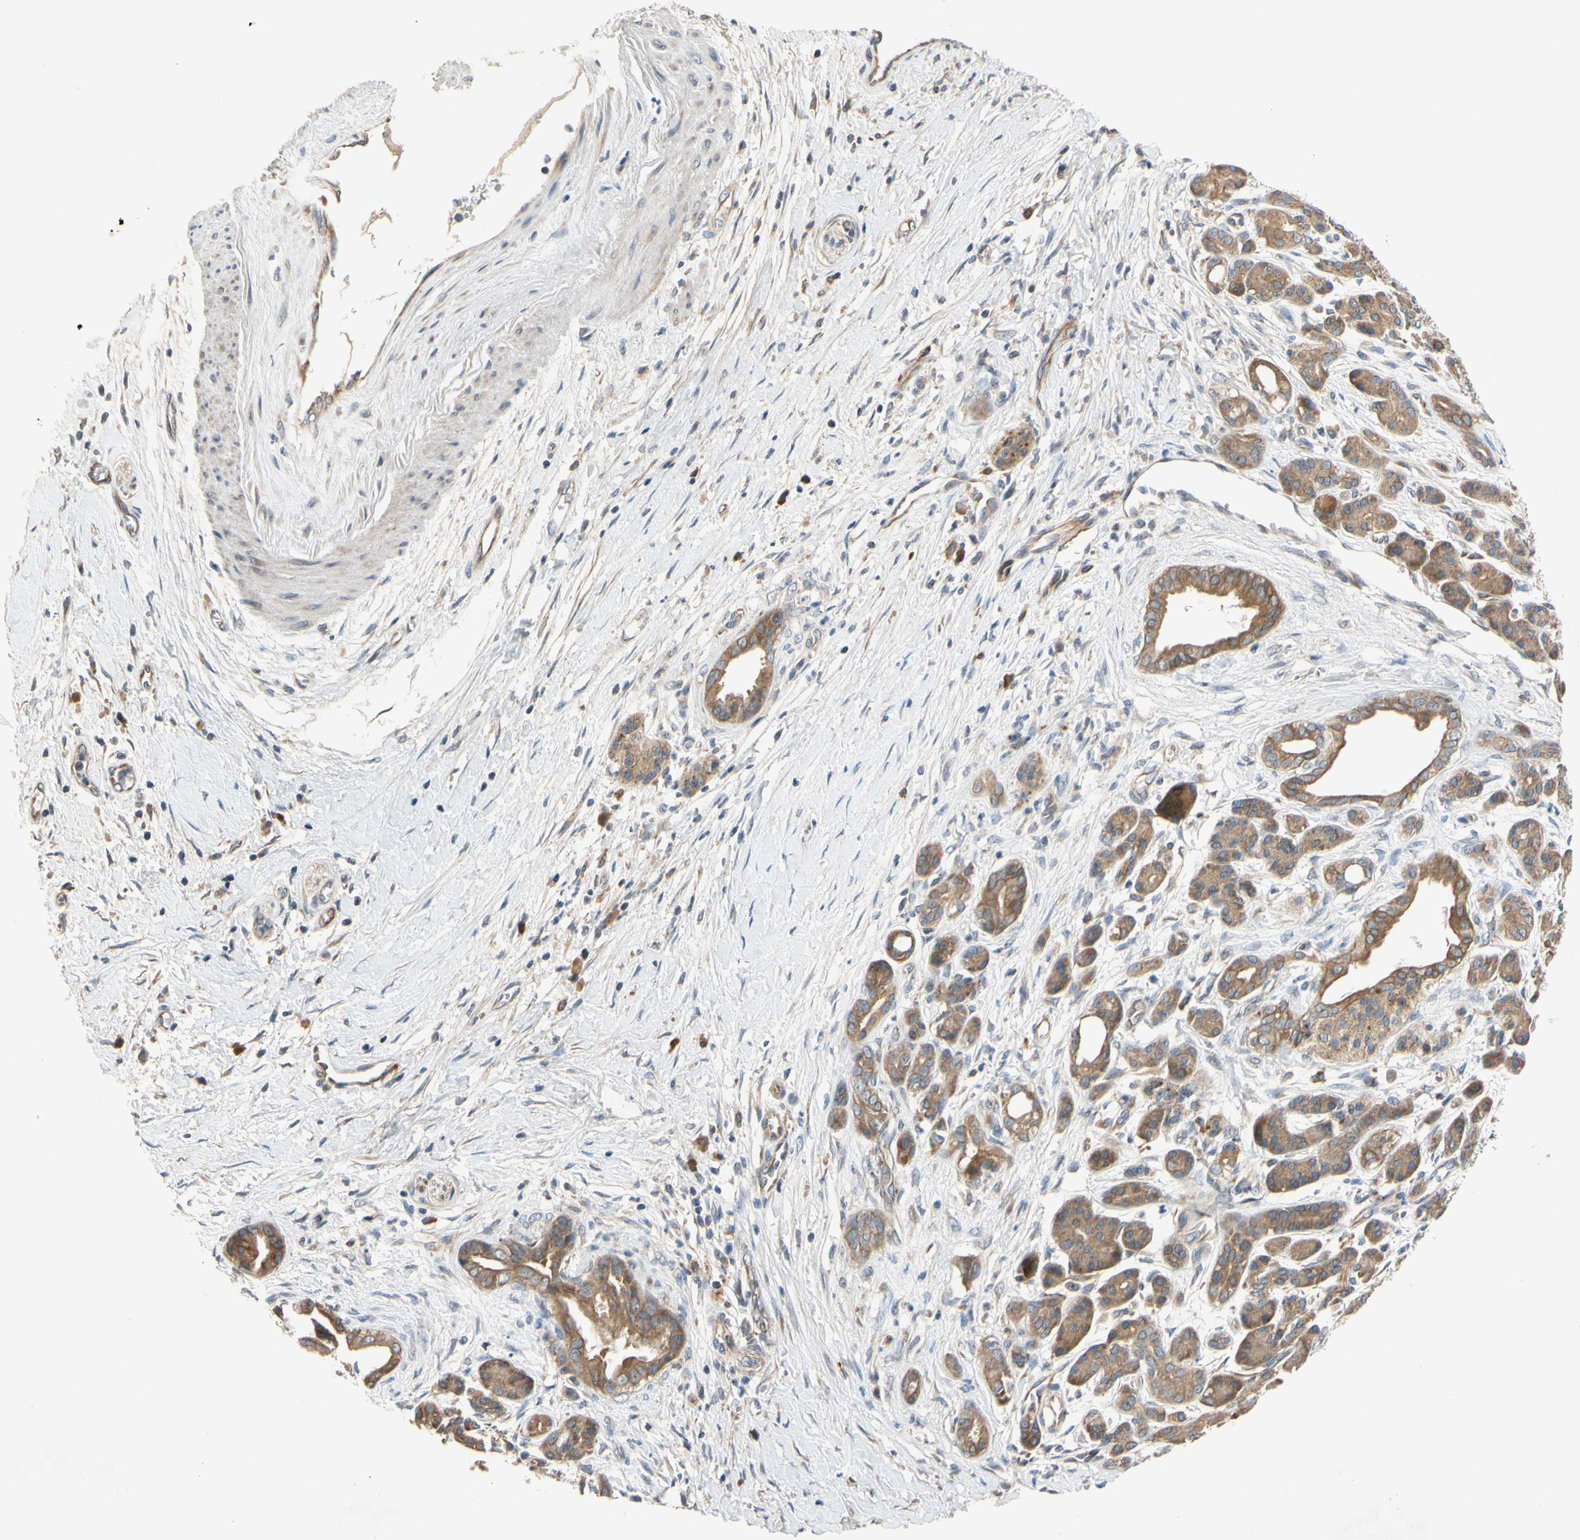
{"staining": {"intensity": "moderate", "quantity": ">75%", "location": "cytoplasmic/membranous"}, "tissue": "pancreatic cancer", "cell_type": "Tumor cells", "image_type": "cancer", "snomed": [{"axis": "morphology", "description": "Adenocarcinoma, NOS"}, {"axis": "topography", "description": "Pancreas"}], "caption": "Pancreatic cancer tissue displays moderate cytoplasmic/membranous staining in about >75% of tumor cells, visualized by immunohistochemistry.", "gene": "MBTPS2", "patient": {"sex": "male", "age": 59}}